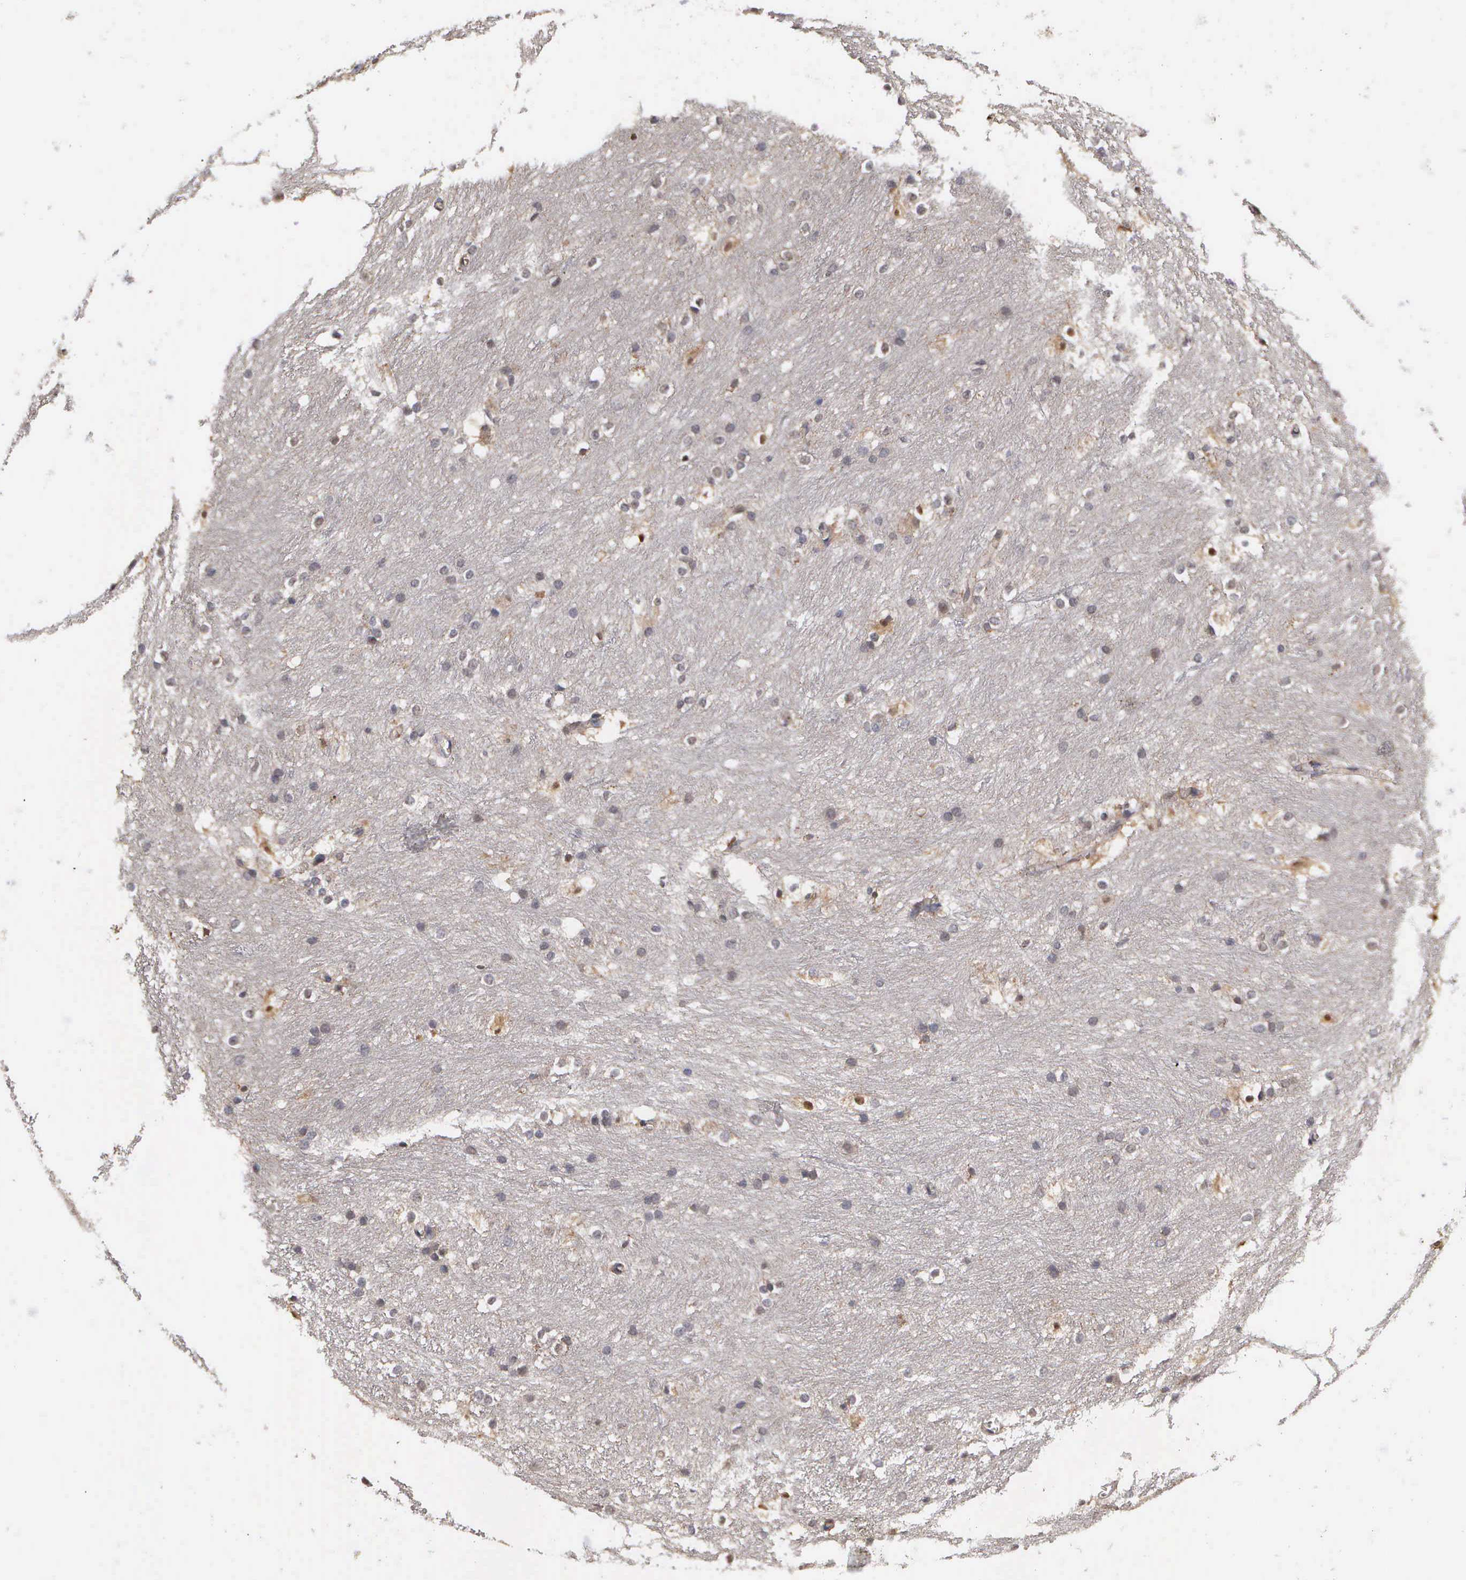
{"staining": {"intensity": "moderate", "quantity": "<25%", "location": "cytoplasmic/membranous,nuclear"}, "tissue": "caudate", "cell_type": "Glial cells", "image_type": "normal", "snomed": [{"axis": "morphology", "description": "Normal tissue, NOS"}, {"axis": "topography", "description": "Lateral ventricle wall"}], "caption": "DAB (3,3'-diaminobenzidine) immunohistochemical staining of normal caudate demonstrates moderate cytoplasmic/membranous,nuclear protein staining in approximately <25% of glial cells.", "gene": "ZBTB33", "patient": {"sex": "female", "age": 19}}